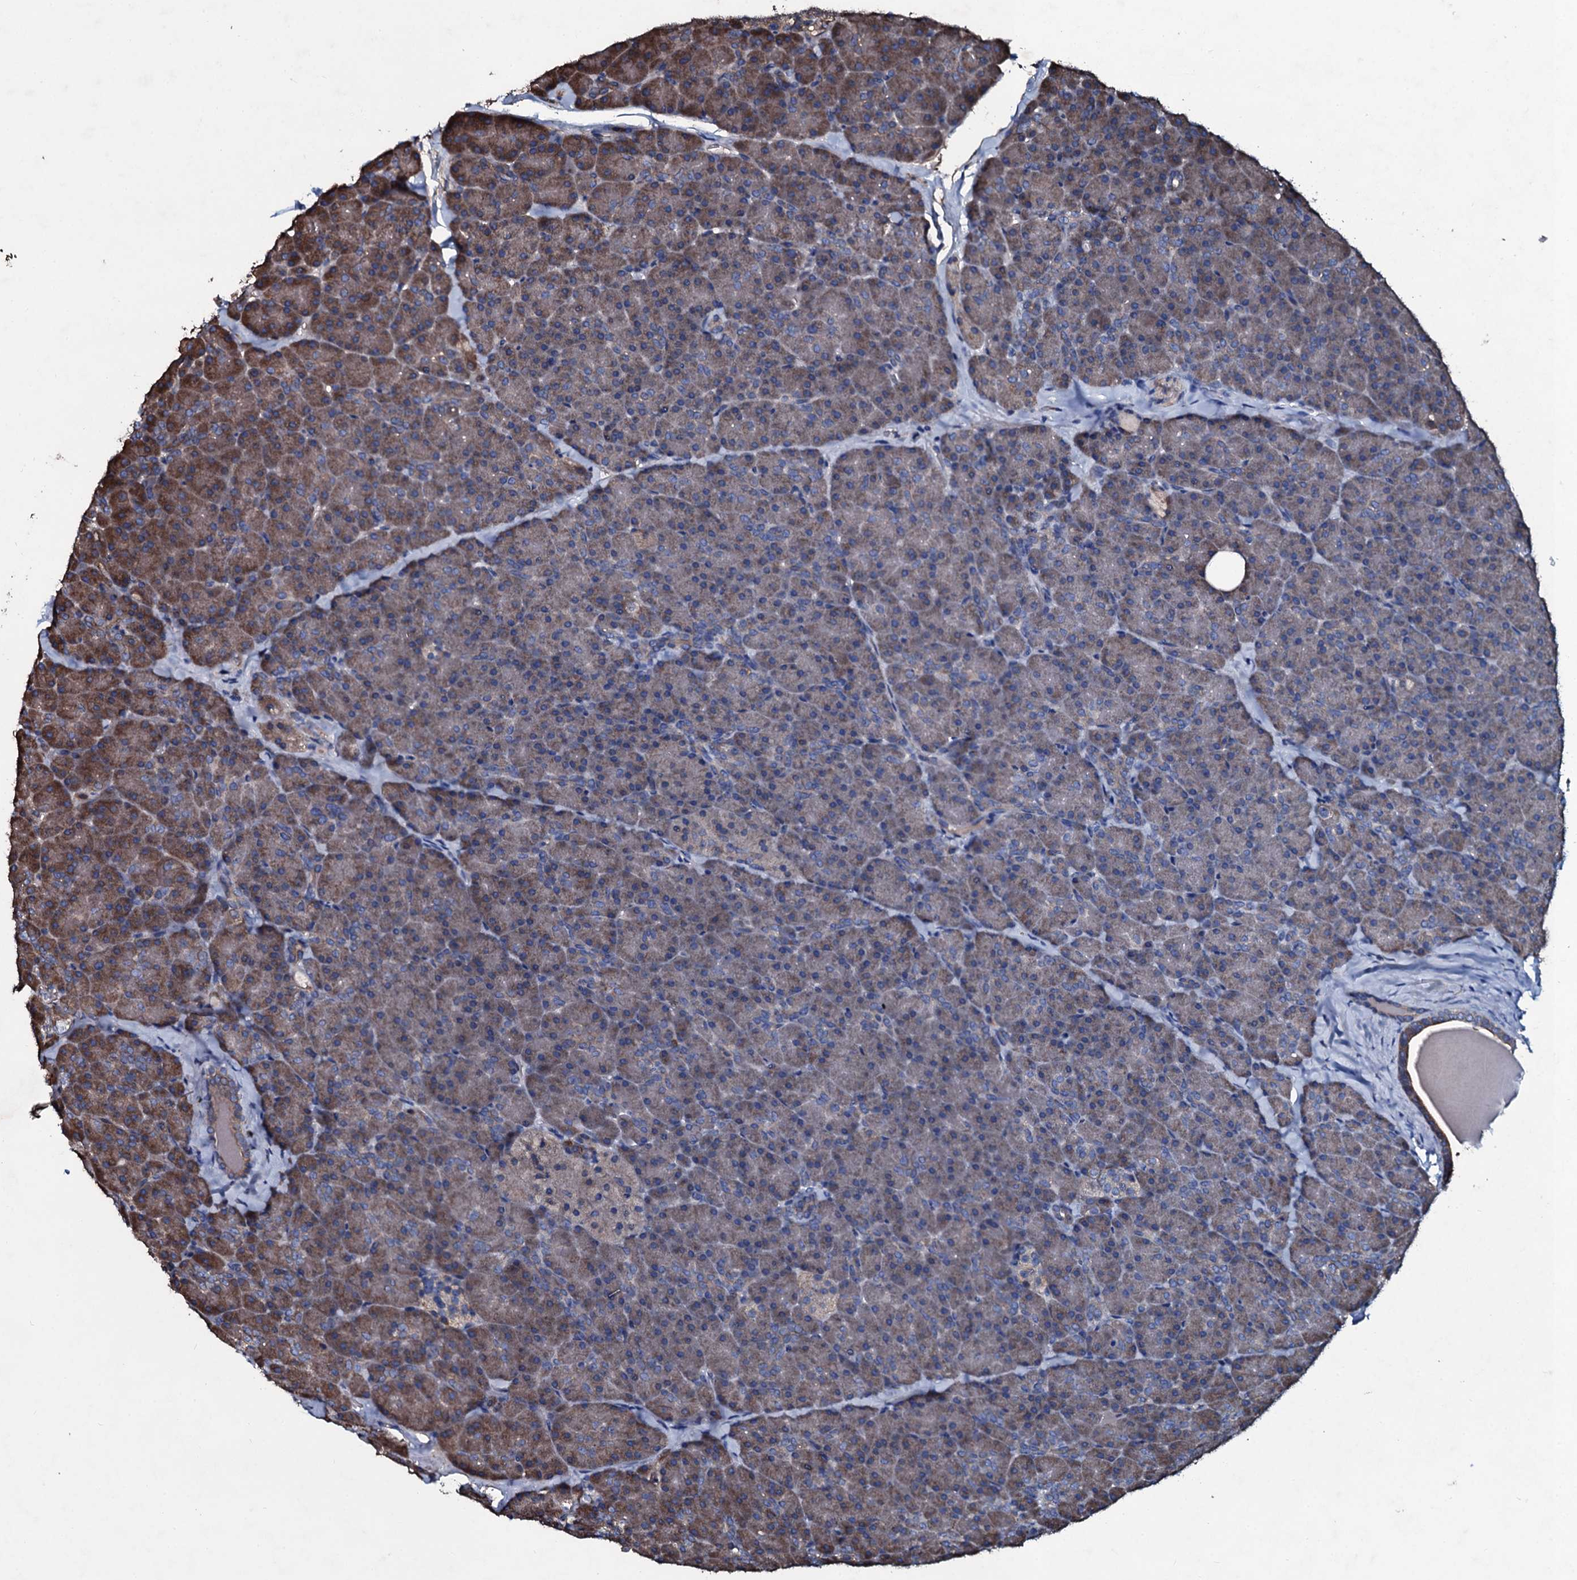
{"staining": {"intensity": "moderate", "quantity": "25%-75%", "location": "cytoplasmic/membranous"}, "tissue": "pancreas", "cell_type": "Exocrine glandular cells", "image_type": "normal", "snomed": [{"axis": "morphology", "description": "Normal tissue, NOS"}, {"axis": "topography", "description": "Pancreas"}], "caption": "Protein staining of normal pancreas demonstrates moderate cytoplasmic/membranous expression in about 25%-75% of exocrine glandular cells. The staining was performed using DAB (3,3'-diaminobenzidine), with brown indicating positive protein expression. Nuclei are stained blue with hematoxylin.", "gene": "DMAC2", "patient": {"sex": "male", "age": 36}}